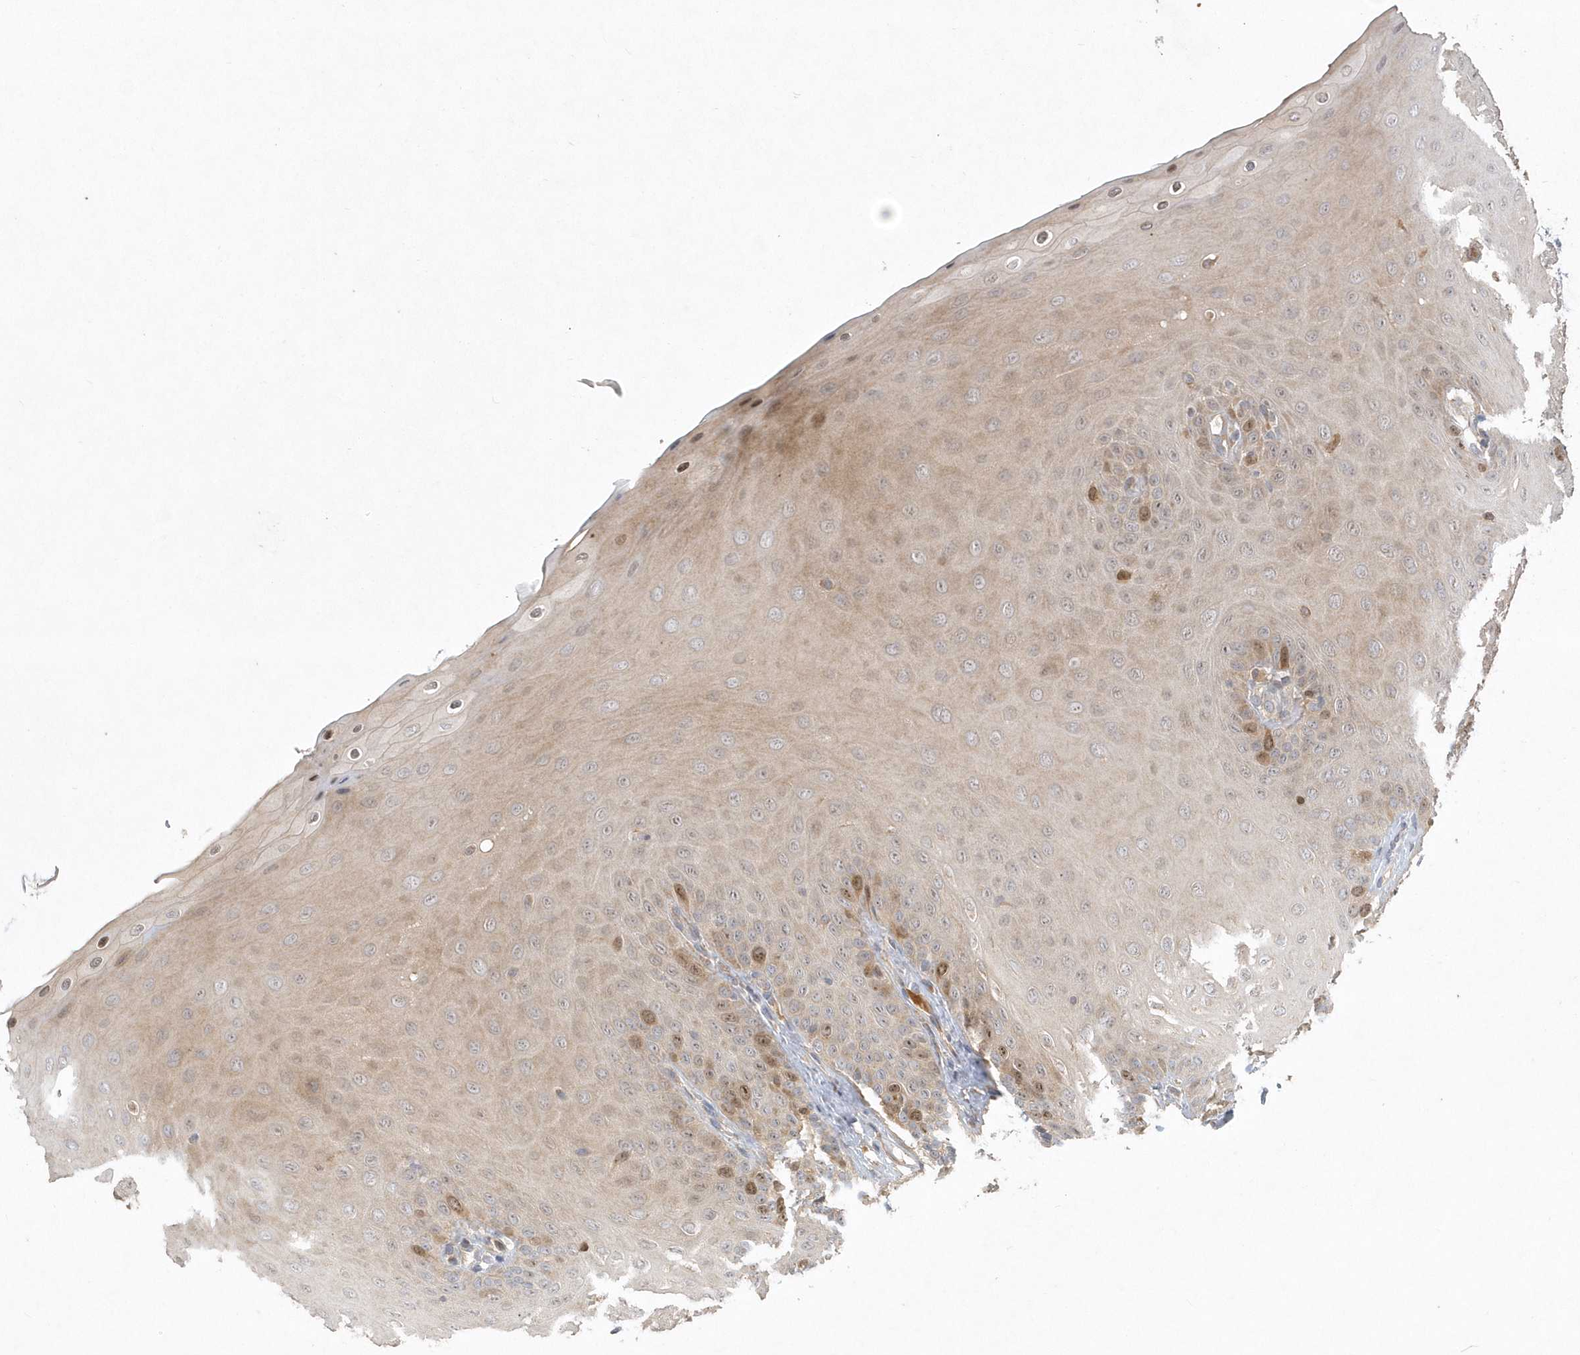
{"staining": {"intensity": "moderate", "quantity": "25%-75%", "location": "cytoplasmic/membranous,nuclear"}, "tissue": "oral mucosa", "cell_type": "Squamous epithelial cells", "image_type": "normal", "snomed": [{"axis": "morphology", "description": "Normal tissue, NOS"}, {"axis": "topography", "description": "Oral tissue"}], "caption": "Immunohistochemical staining of unremarkable oral mucosa reveals medium levels of moderate cytoplasmic/membranous,nuclear expression in approximately 25%-75% of squamous epithelial cells. (DAB (3,3'-diaminobenzidine) IHC, brown staining for protein, blue staining for nuclei).", "gene": "TRAIP", "patient": {"sex": "female", "age": 68}}